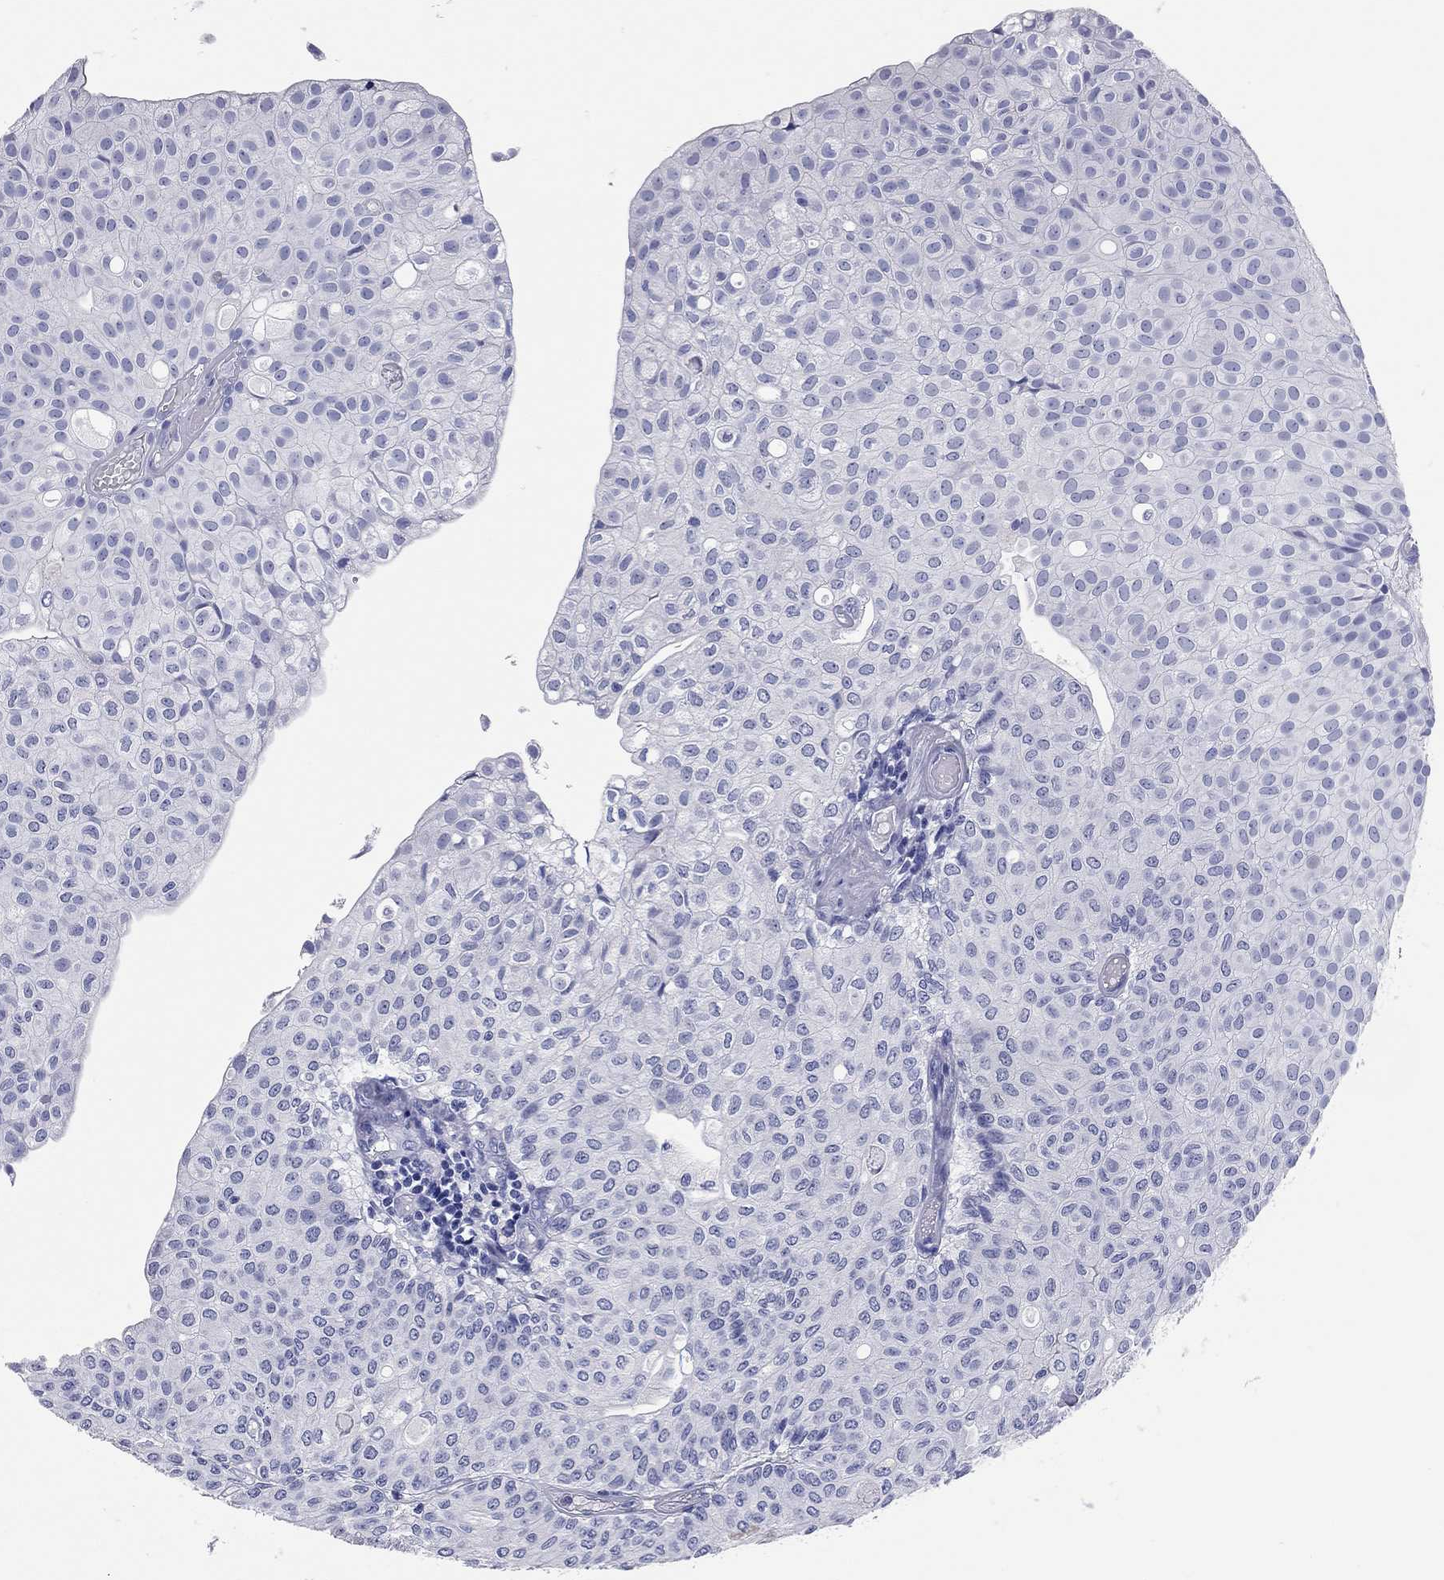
{"staining": {"intensity": "negative", "quantity": "none", "location": "none"}, "tissue": "urothelial cancer", "cell_type": "Tumor cells", "image_type": "cancer", "snomed": [{"axis": "morphology", "description": "Urothelial carcinoma, Low grade"}, {"axis": "topography", "description": "Urinary bladder"}], "caption": "Tumor cells show no significant staining in low-grade urothelial carcinoma.", "gene": "TMEM221", "patient": {"sex": "male", "age": 89}}